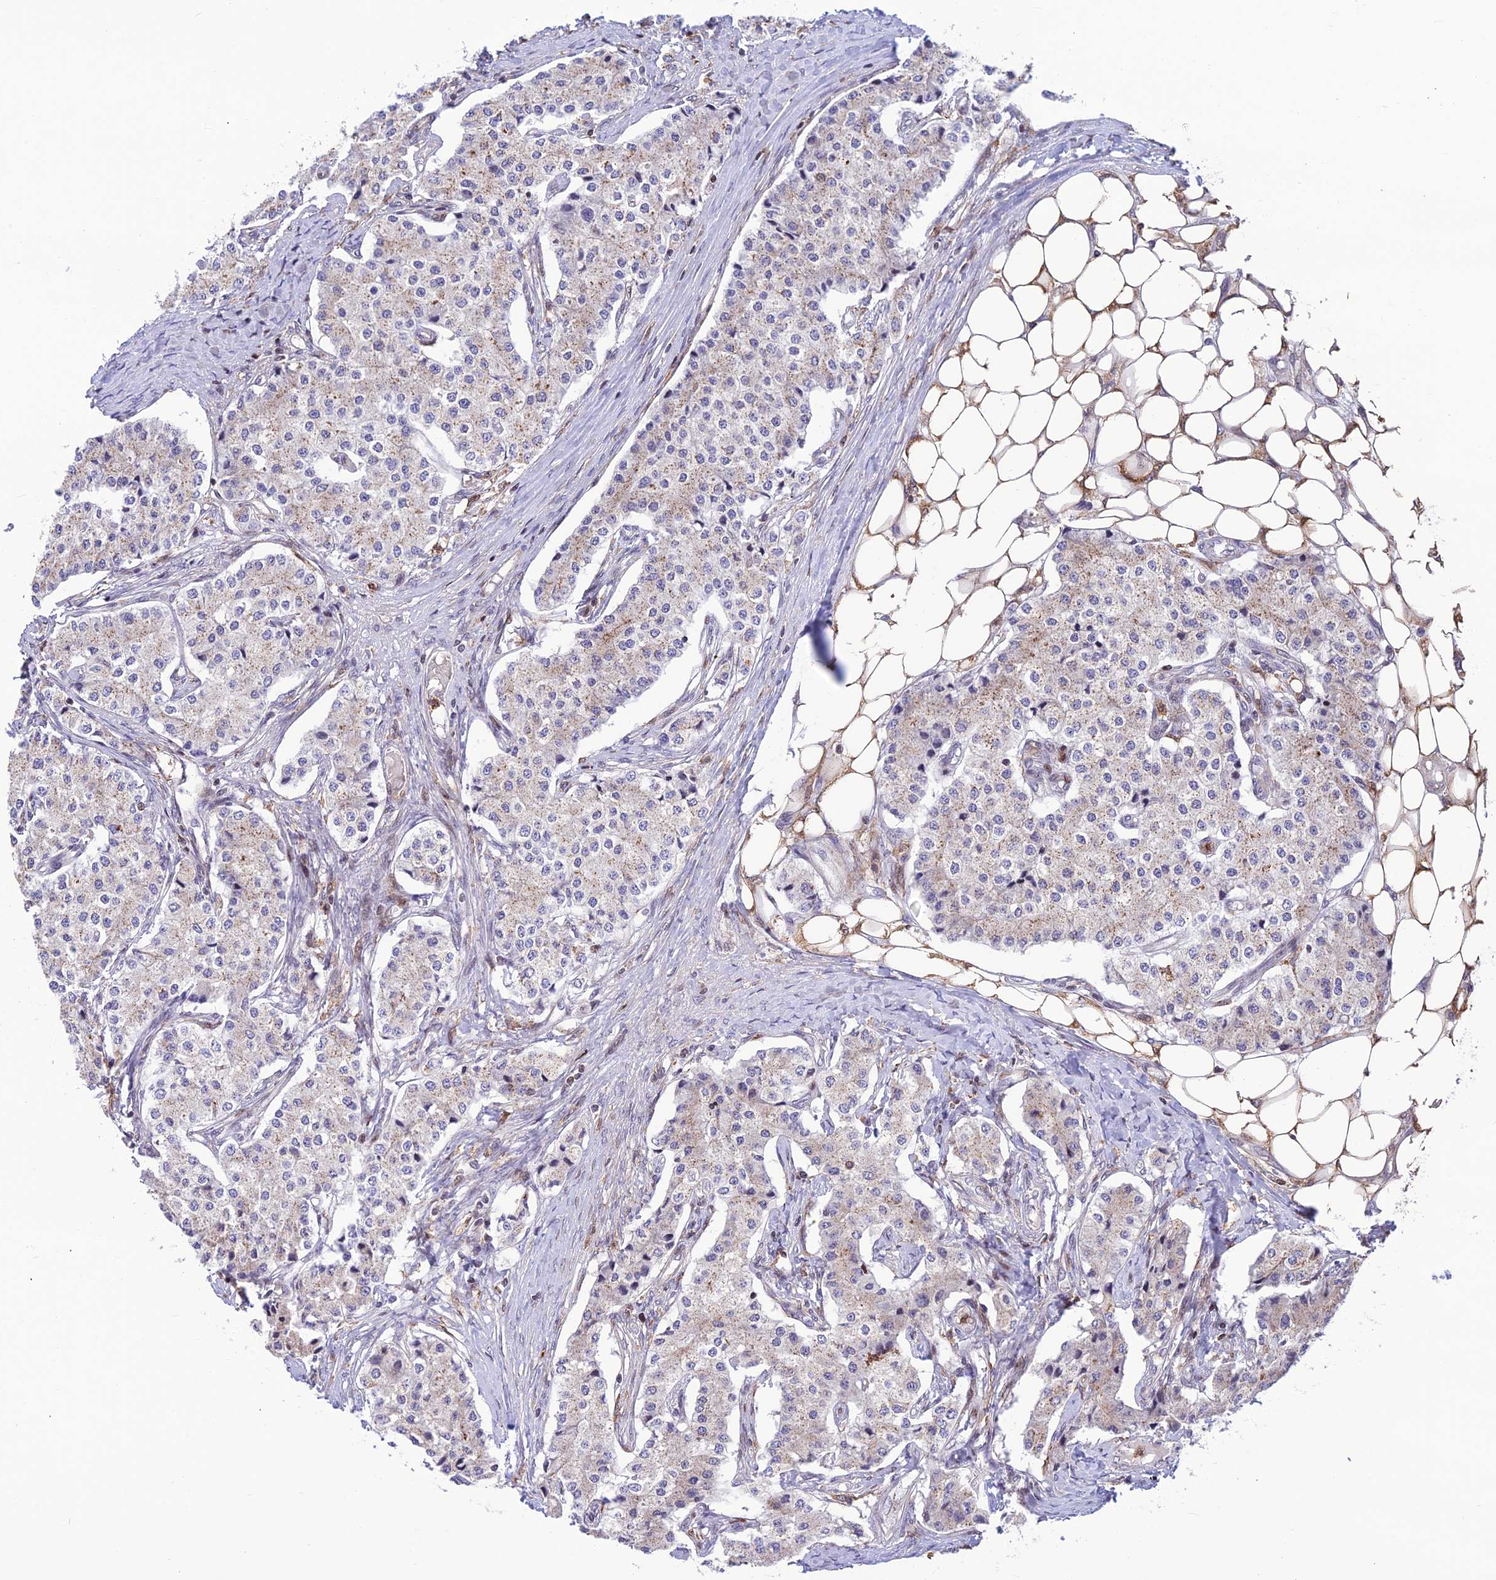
{"staining": {"intensity": "weak", "quantity": "25%-75%", "location": "cytoplasmic/membranous"}, "tissue": "carcinoid", "cell_type": "Tumor cells", "image_type": "cancer", "snomed": [{"axis": "morphology", "description": "Carcinoid, malignant, NOS"}, {"axis": "topography", "description": "Colon"}], "caption": "Protein expression analysis of malignant carcinoid exhibits weak cytoplasmic/membranous staining in about 25%-75% of tumor cells. (Brightfield microscopy of DAB IHC at high magnification).", "gene": "FAM186B", "patient": {"sex": "female", "age": 52}}